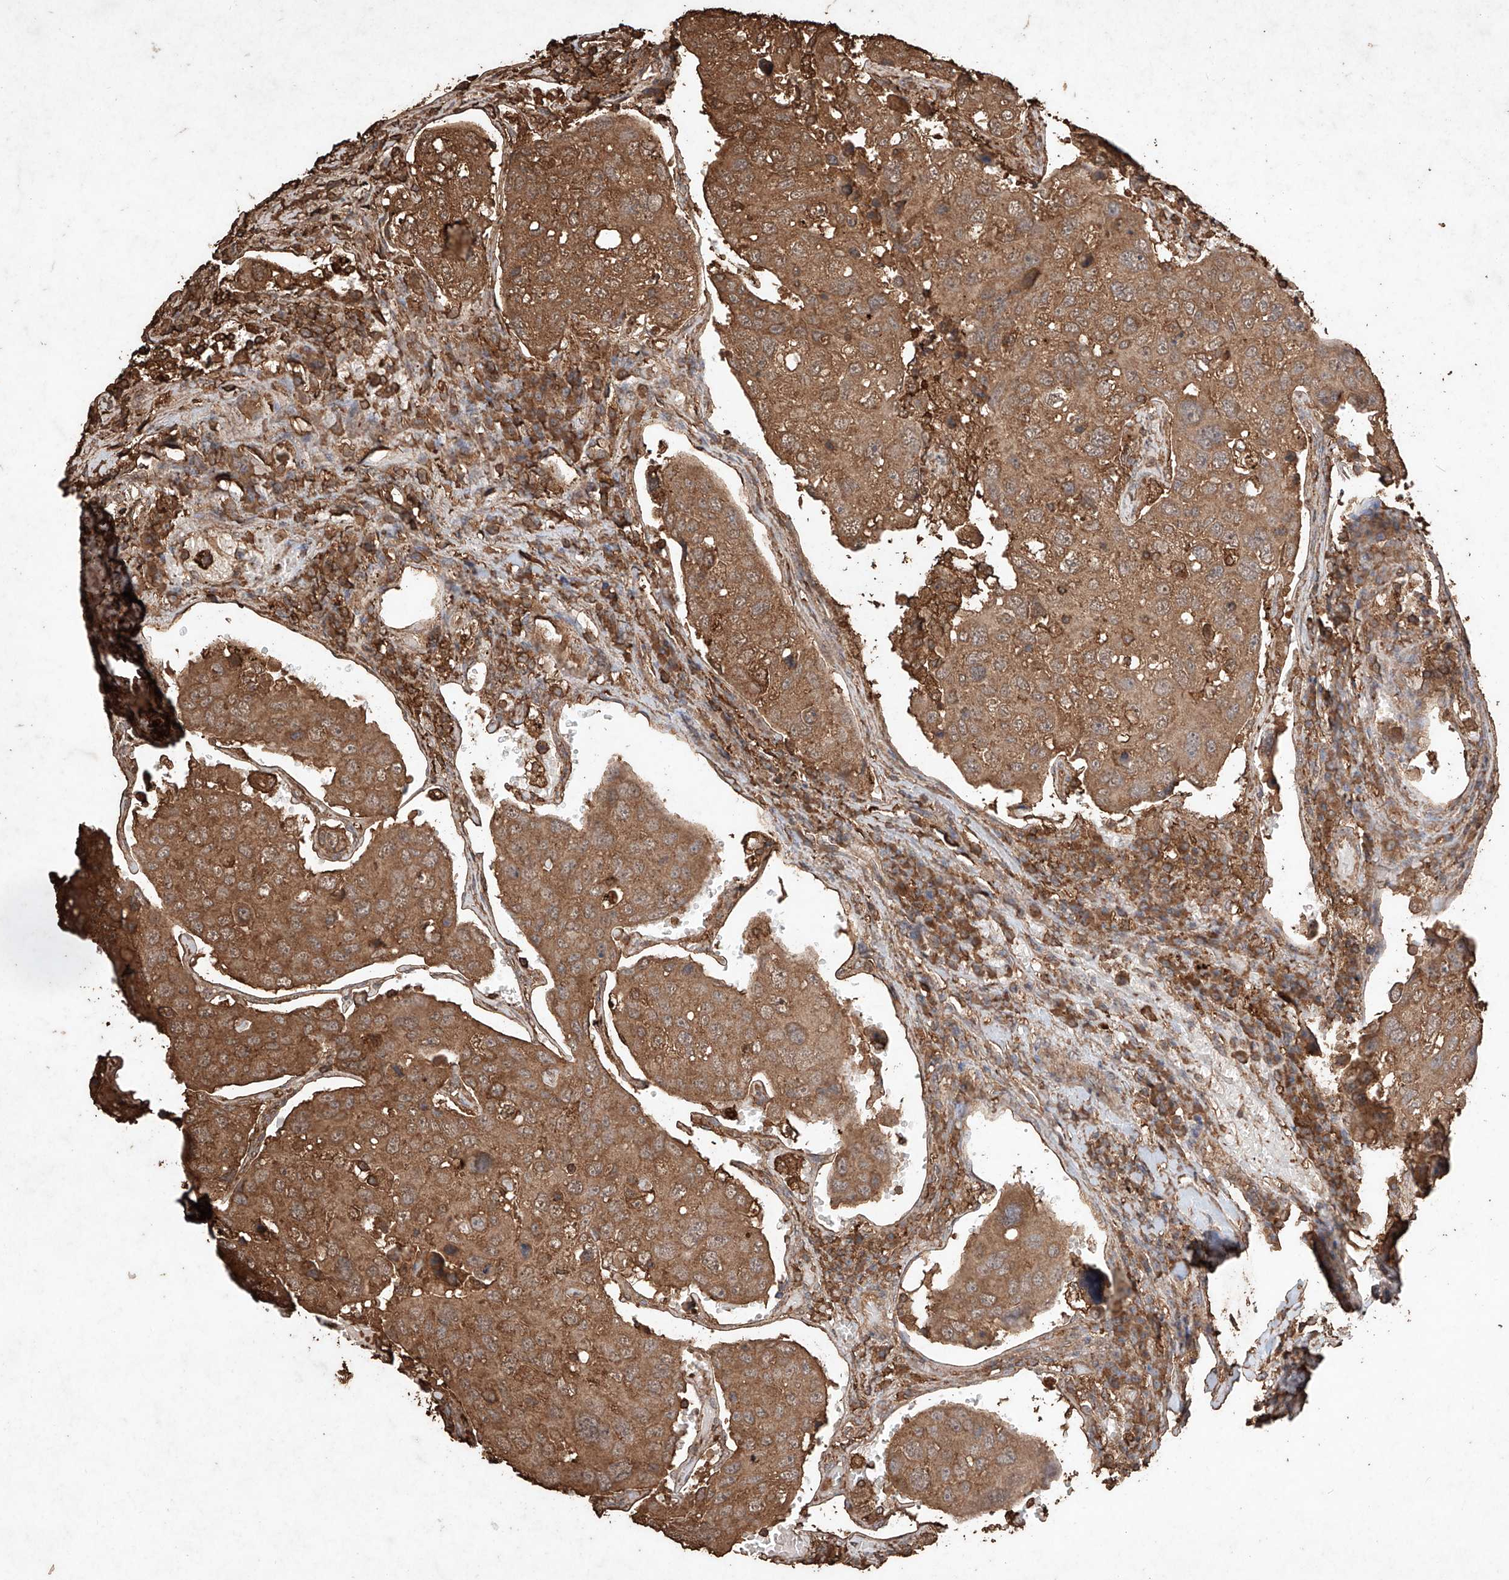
{"staining": {"intensity": "moderate", "quantity": ">75%", "location": "cytoplasmic/membranous"}, "tissue": "urothelial cancer", "cell_type": "Tumor cells", "image_type": "cancer", "snomed": [{"axis": "morphology", "description": "Urothelial carcinoma, High grade"}, {"axis": "topography", "description": "Lymph node"}, {"axis": "topography", "description": "Urinary bladder"}], "caption": "This is an image of immunohistochemistry staining of urothelial carcinoma (high-grade), which shows moderate expression in the cytoplasmic/membranous of tumor cells.", "gene": "M6PR", "patient": {"sex": "male", "age": 51}}